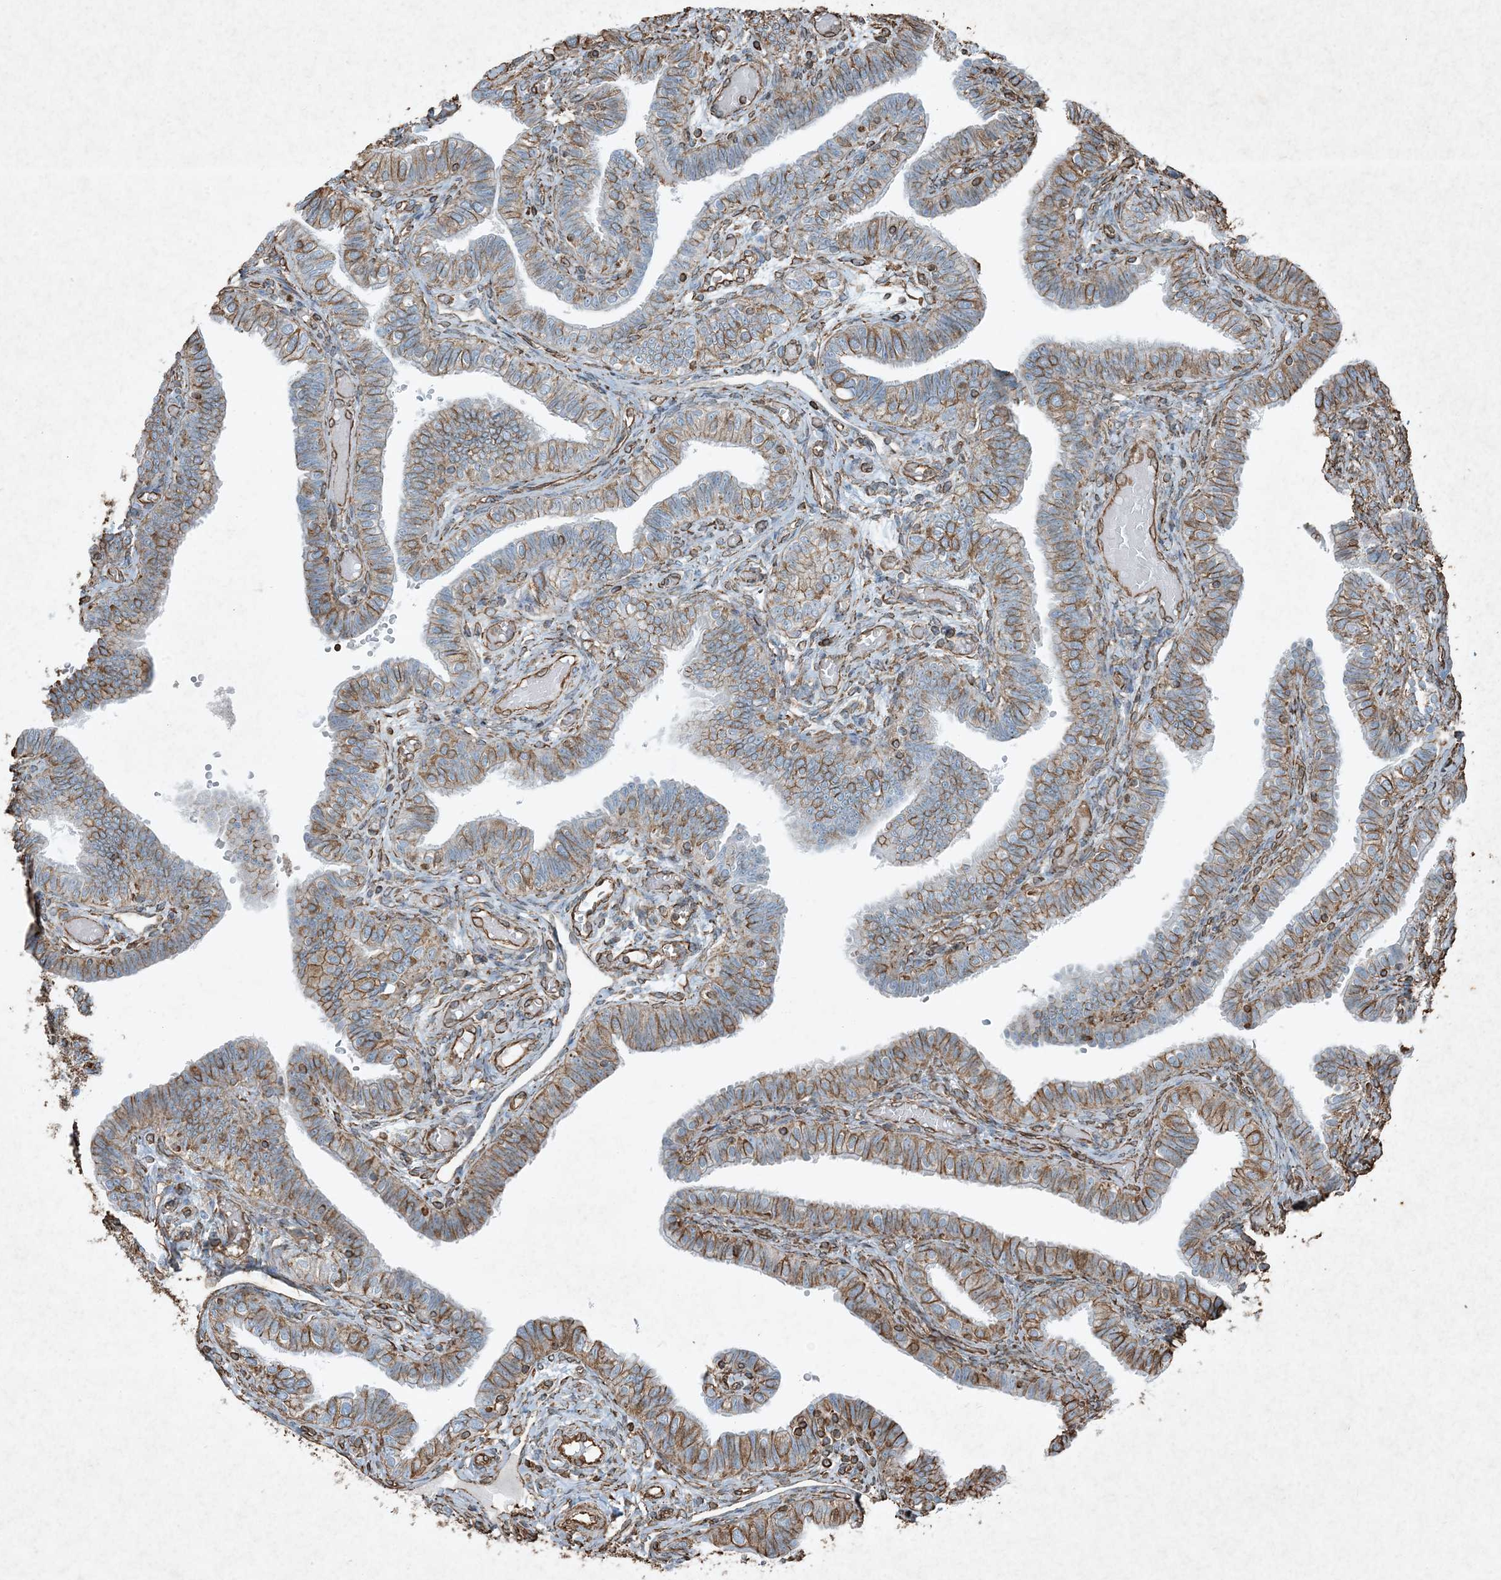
{"staining": {"intensity": "moderate", "quantity": "25%-75%", "location": "cytoplasmic/membranous"}, "tissue": "fallopian tube", "cell_type": "Glandular cells", "image_type": "normal", "snomed": [{"axis": "morphology", "description": "Normal tissue, NOS"}, {"axis": "topography", "description": "Fallopian tube"}], "caption": "An image showing moderate cytoplasmic/membranous staining in about 25%-75% of glandular cells in normal fallopian tube, as visualized by brown immunohistochemical staining.", "gene": "RYK", "patient": {"sex": "female", "age": 39}}